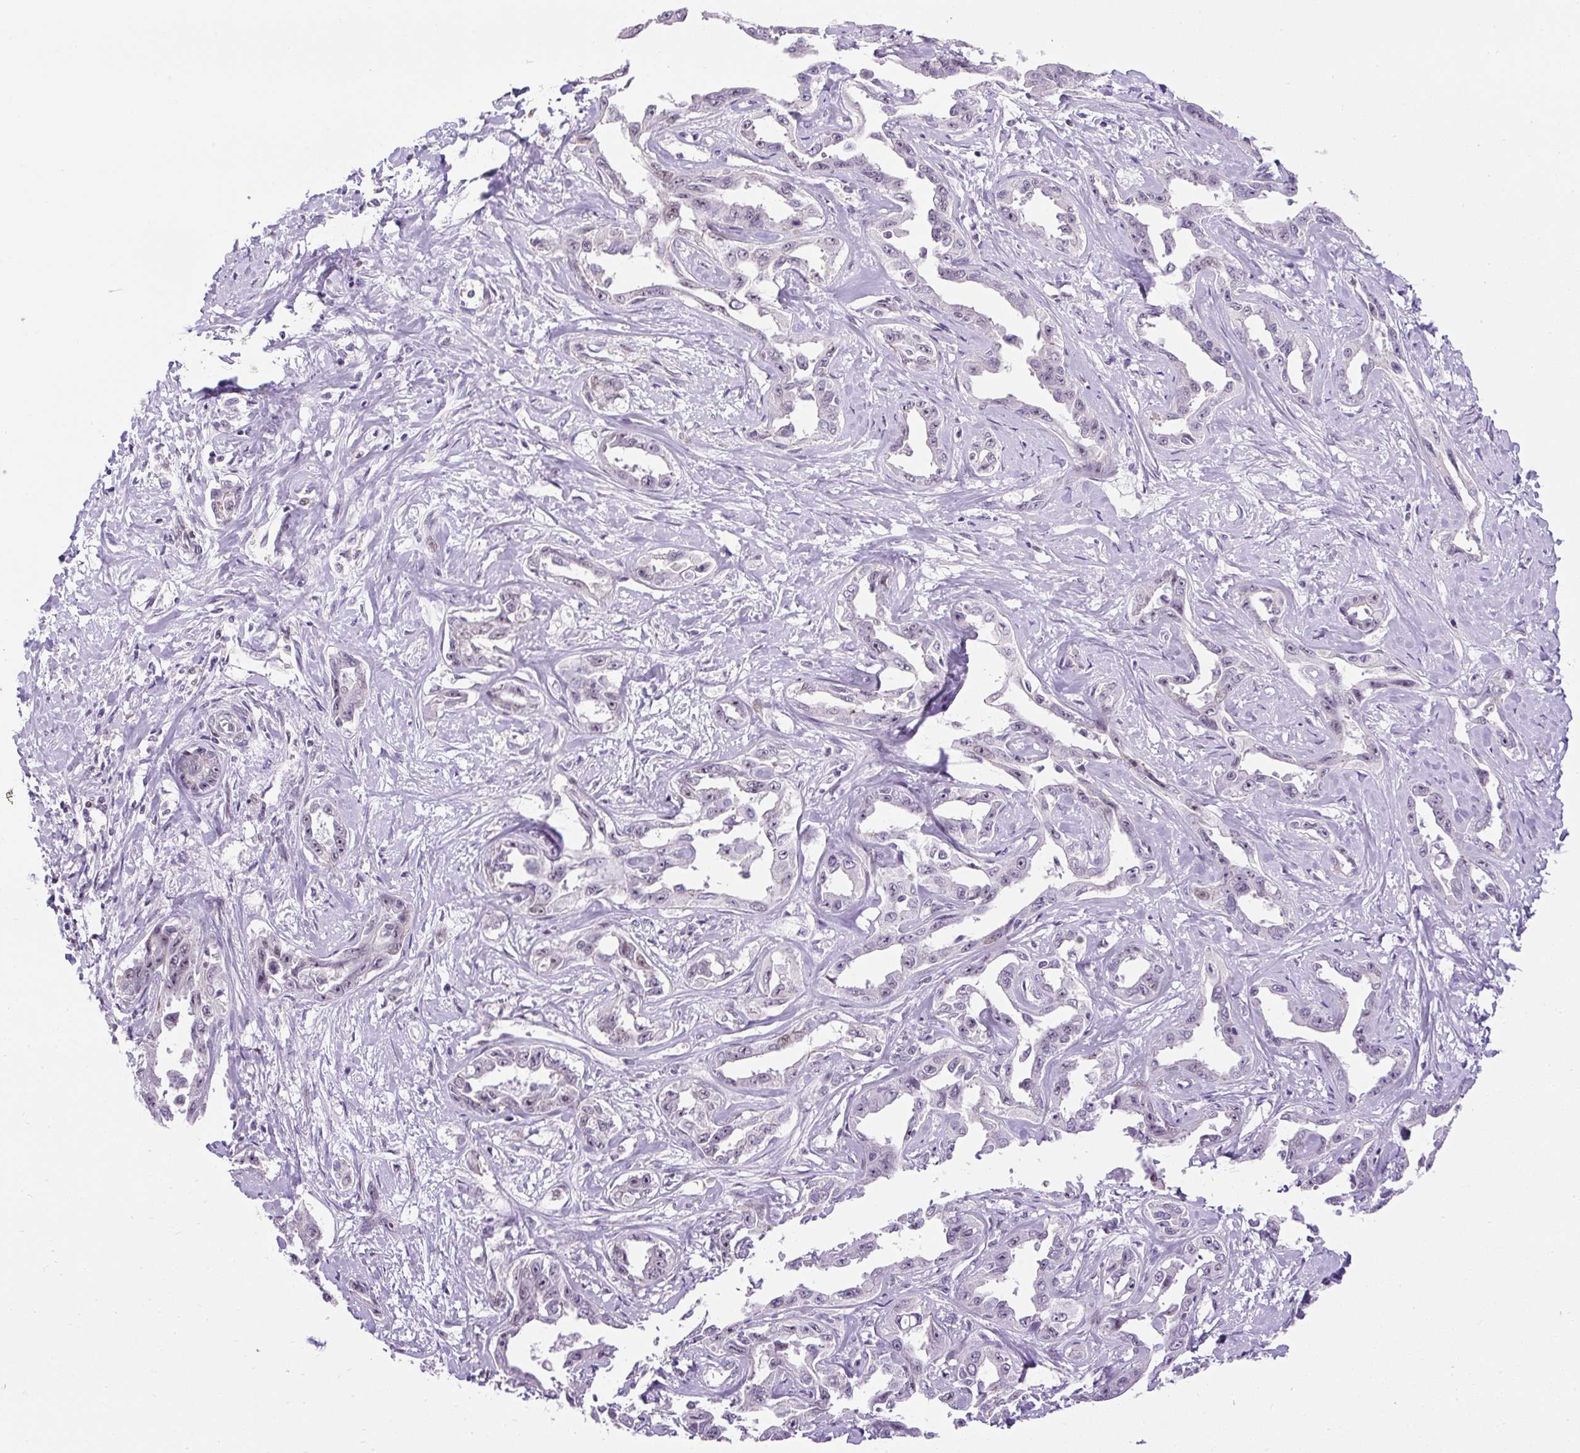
{"staining": {"intensity": "weak", "quantity": "<25%", "location": "nuclear"}, "tissue": "liver cancer", "cell_type": "Tumor cells", "image_type": "cancer", "snomed": [{"axis": "morphology", "description": "Cholangiocarcinoma"}, {"axis": "topography", "description": "Liver"}], "caption": "This image is of liver cholangiocarcinoma stained with immunohistochemistry (IHC) to label a protein in brown with the nuclei are counter-stained blue. There is no positivity in tumor cells.", "gene": "ARHGEF18", "patient": {"sex": "male", "age": 59}}